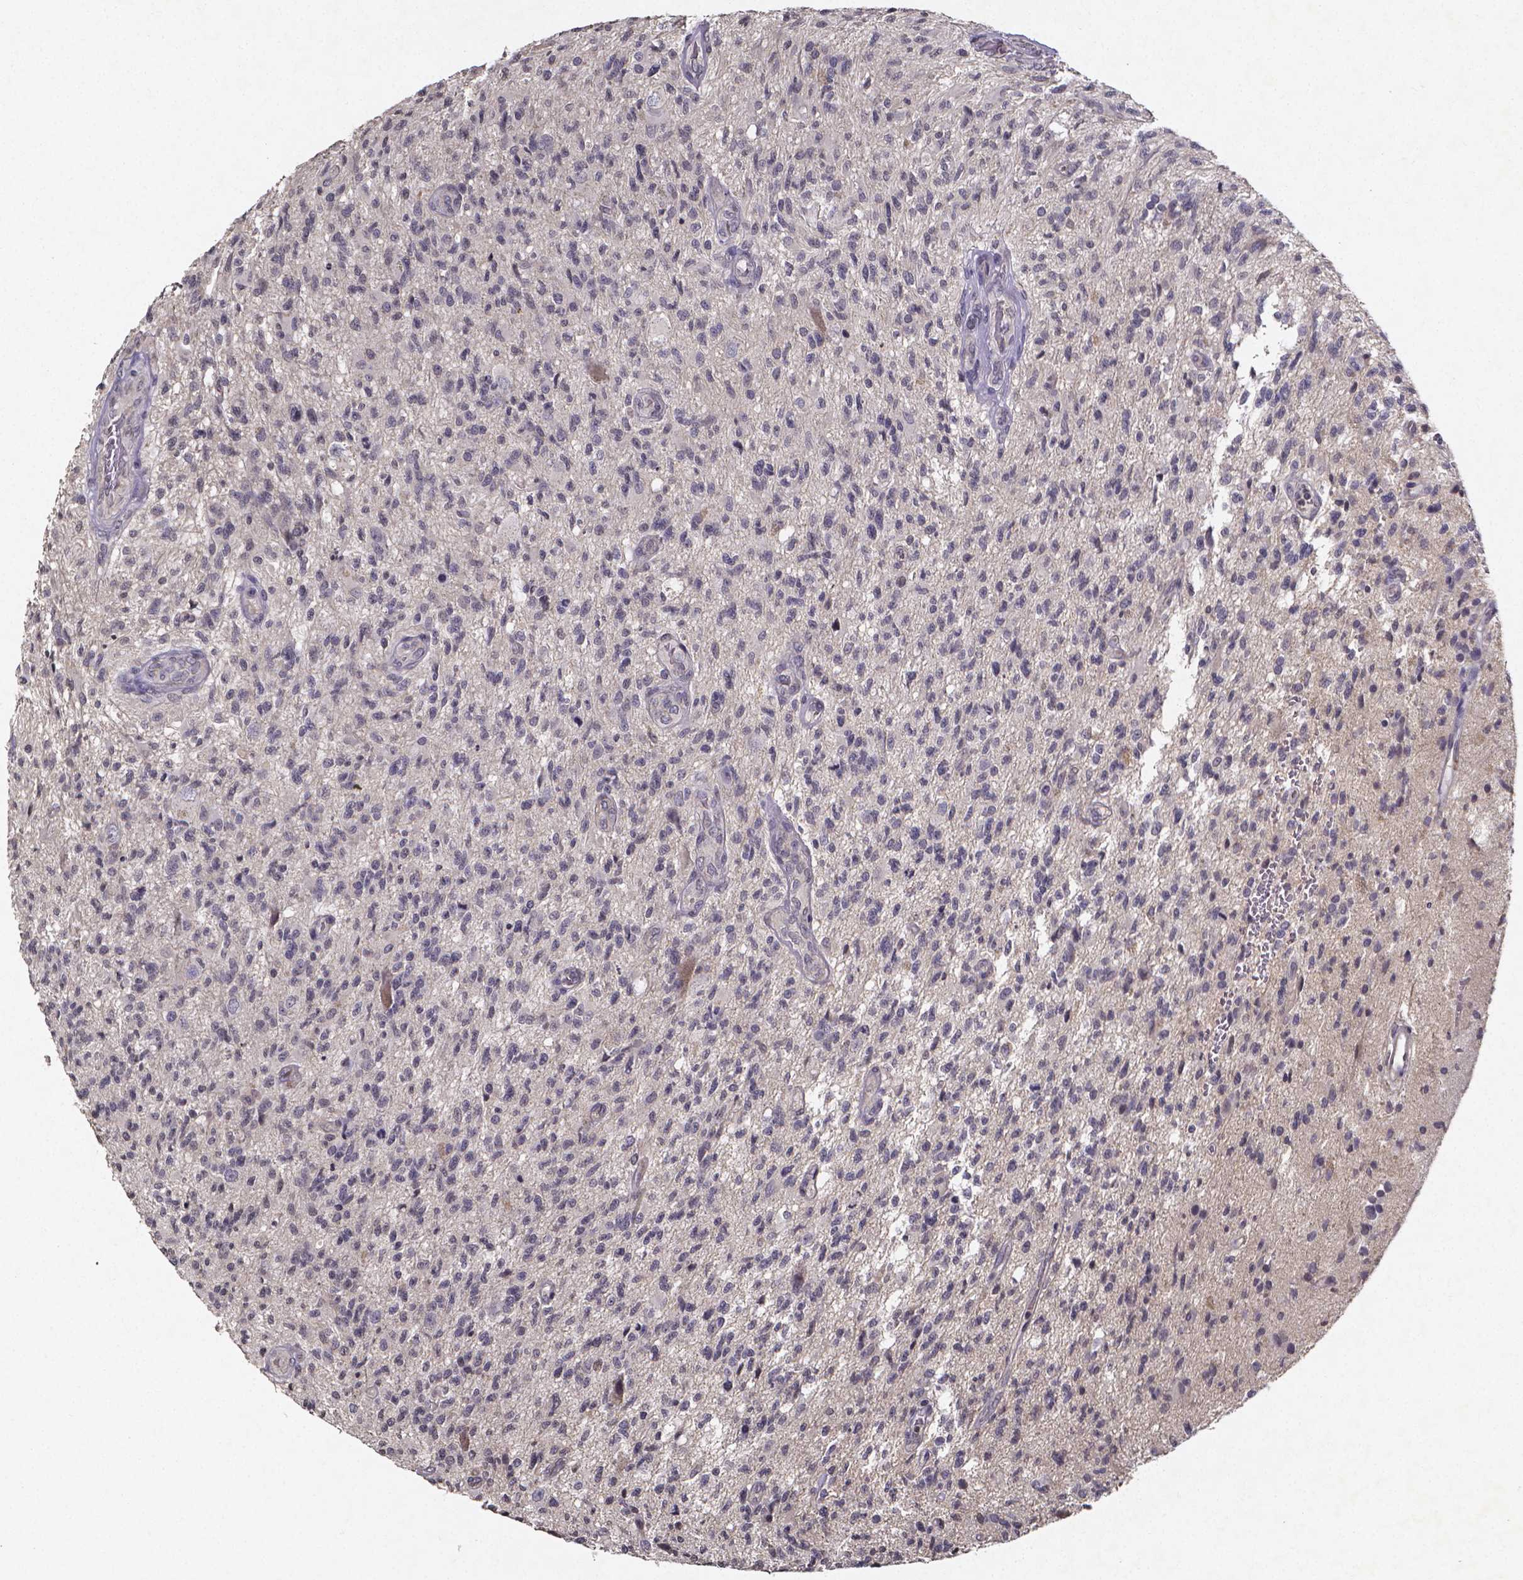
{"staining": {"intensity": "negative", "quantity": "none", "location": "none"}, "tissue": "glioma", "cell_type": "Tumor cells", "image_type": "cancer", "snomed": [{"axis": "morphology", "description": "Glioma, malignant, High grade"}, {"axis": "topography", "description": "Brain"}], "caption": "High magnification brightfield microscopy of glioma stained with DAB (3,3'-diaminobenzidine) (brown) and counterstained with hematoxylin (blue): tumor cells show no significant positivity. (DAB immunohistochemistry (IHC) with hematoxylin counter stain).", "gene": "TP73", "patient": {"sex": "male", "age": 56}}